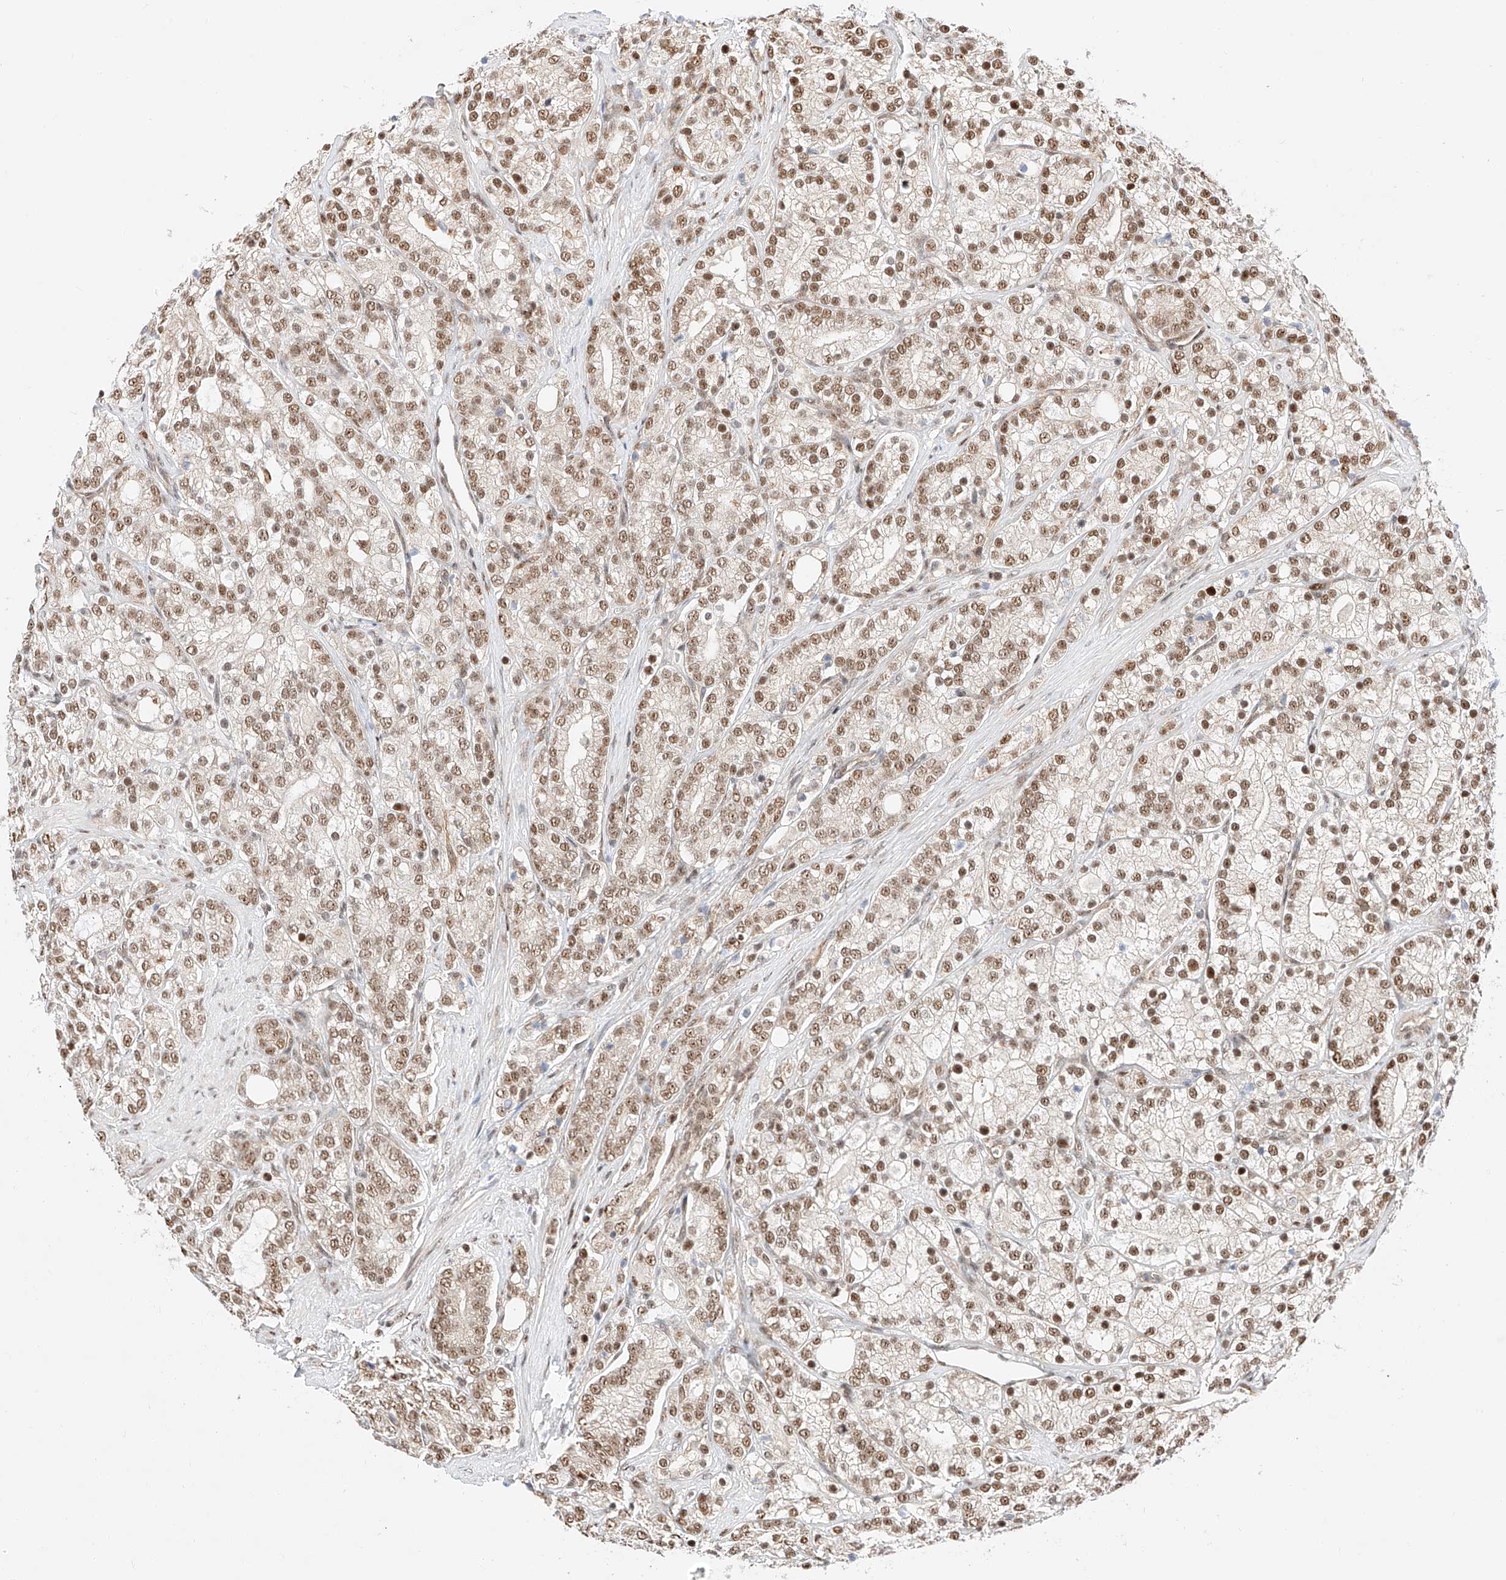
{"staining": {"intensity": "moderate", "quantity": ">75%", "location": "nuclear"}, "tissue": "prostate cancer", "cell_type": "Tumor cells", "image_type": "cancer", "snomed": [{"axis": "morphology", "description": "Adenocarcinoma, High grade"}, {"axis": "topography", "description": "Prostate"}], "caption": "Brown immunohistochemical staining in human prostate cancer (adenocarcinoma (high-grade)) displays moderate nuclear expression in approximately >75% of tumor cells.", "gene": "HDAC9", "patient": {"sex": "male", "age": 57}}